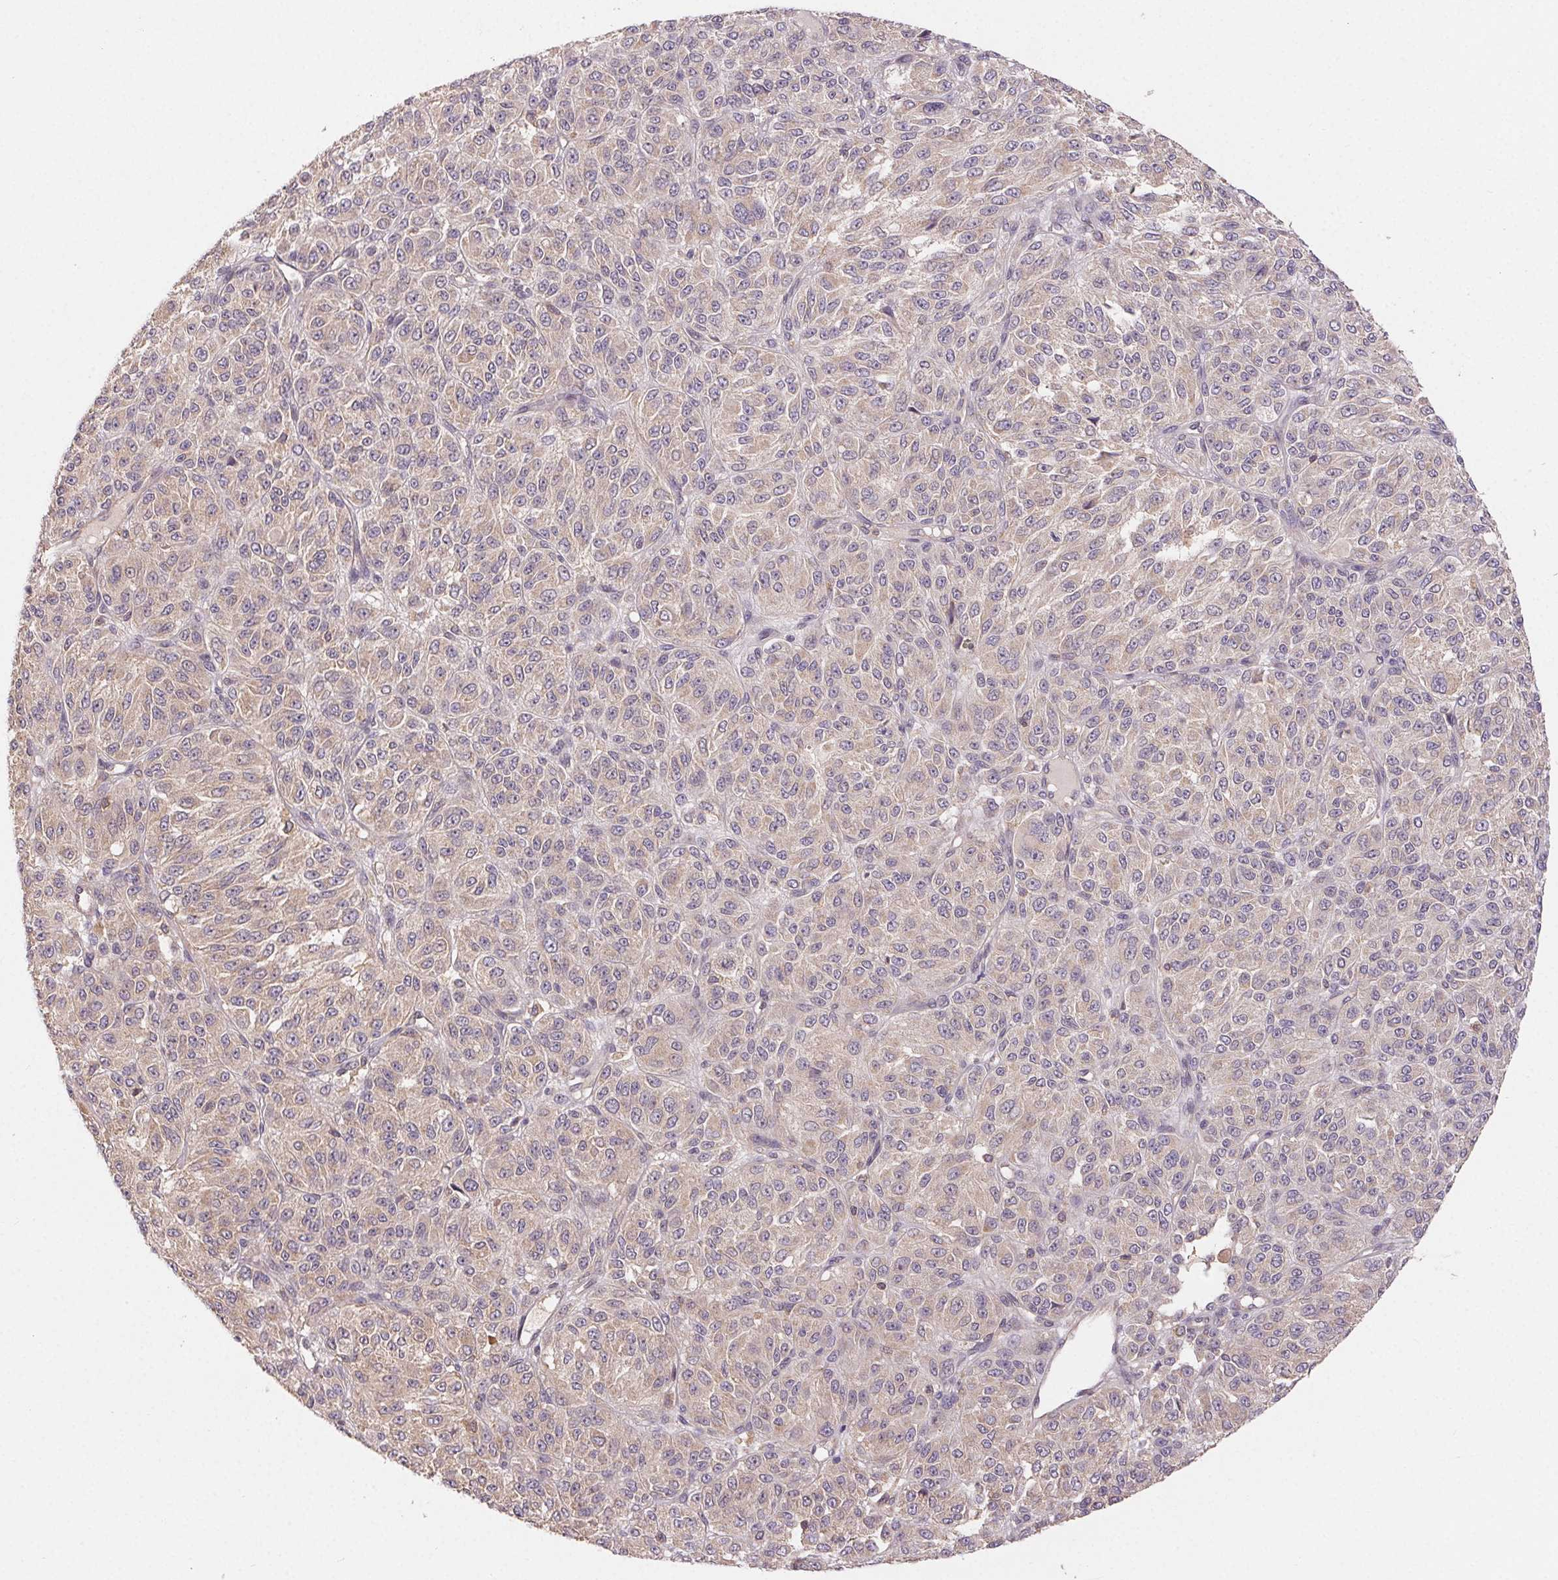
{"staining": {"intensity": "negative", "quantity": "none", "location": "none"}, "tissue": "melanoma", "cell_type": "Tumor cells", "image_type": "cancer", "snomed": [{"axis": "morphology", "description": "Malignant melanoma, Metastatic site"}, {"axis": "topography", "description": "Brain"}], "caption": "Image shows no significant protein positivity in tumor cells of malignant melanoma (metastatic site).", "gene": "MAPKAPK2", "patient": {"sex": "female", "age": 56}}